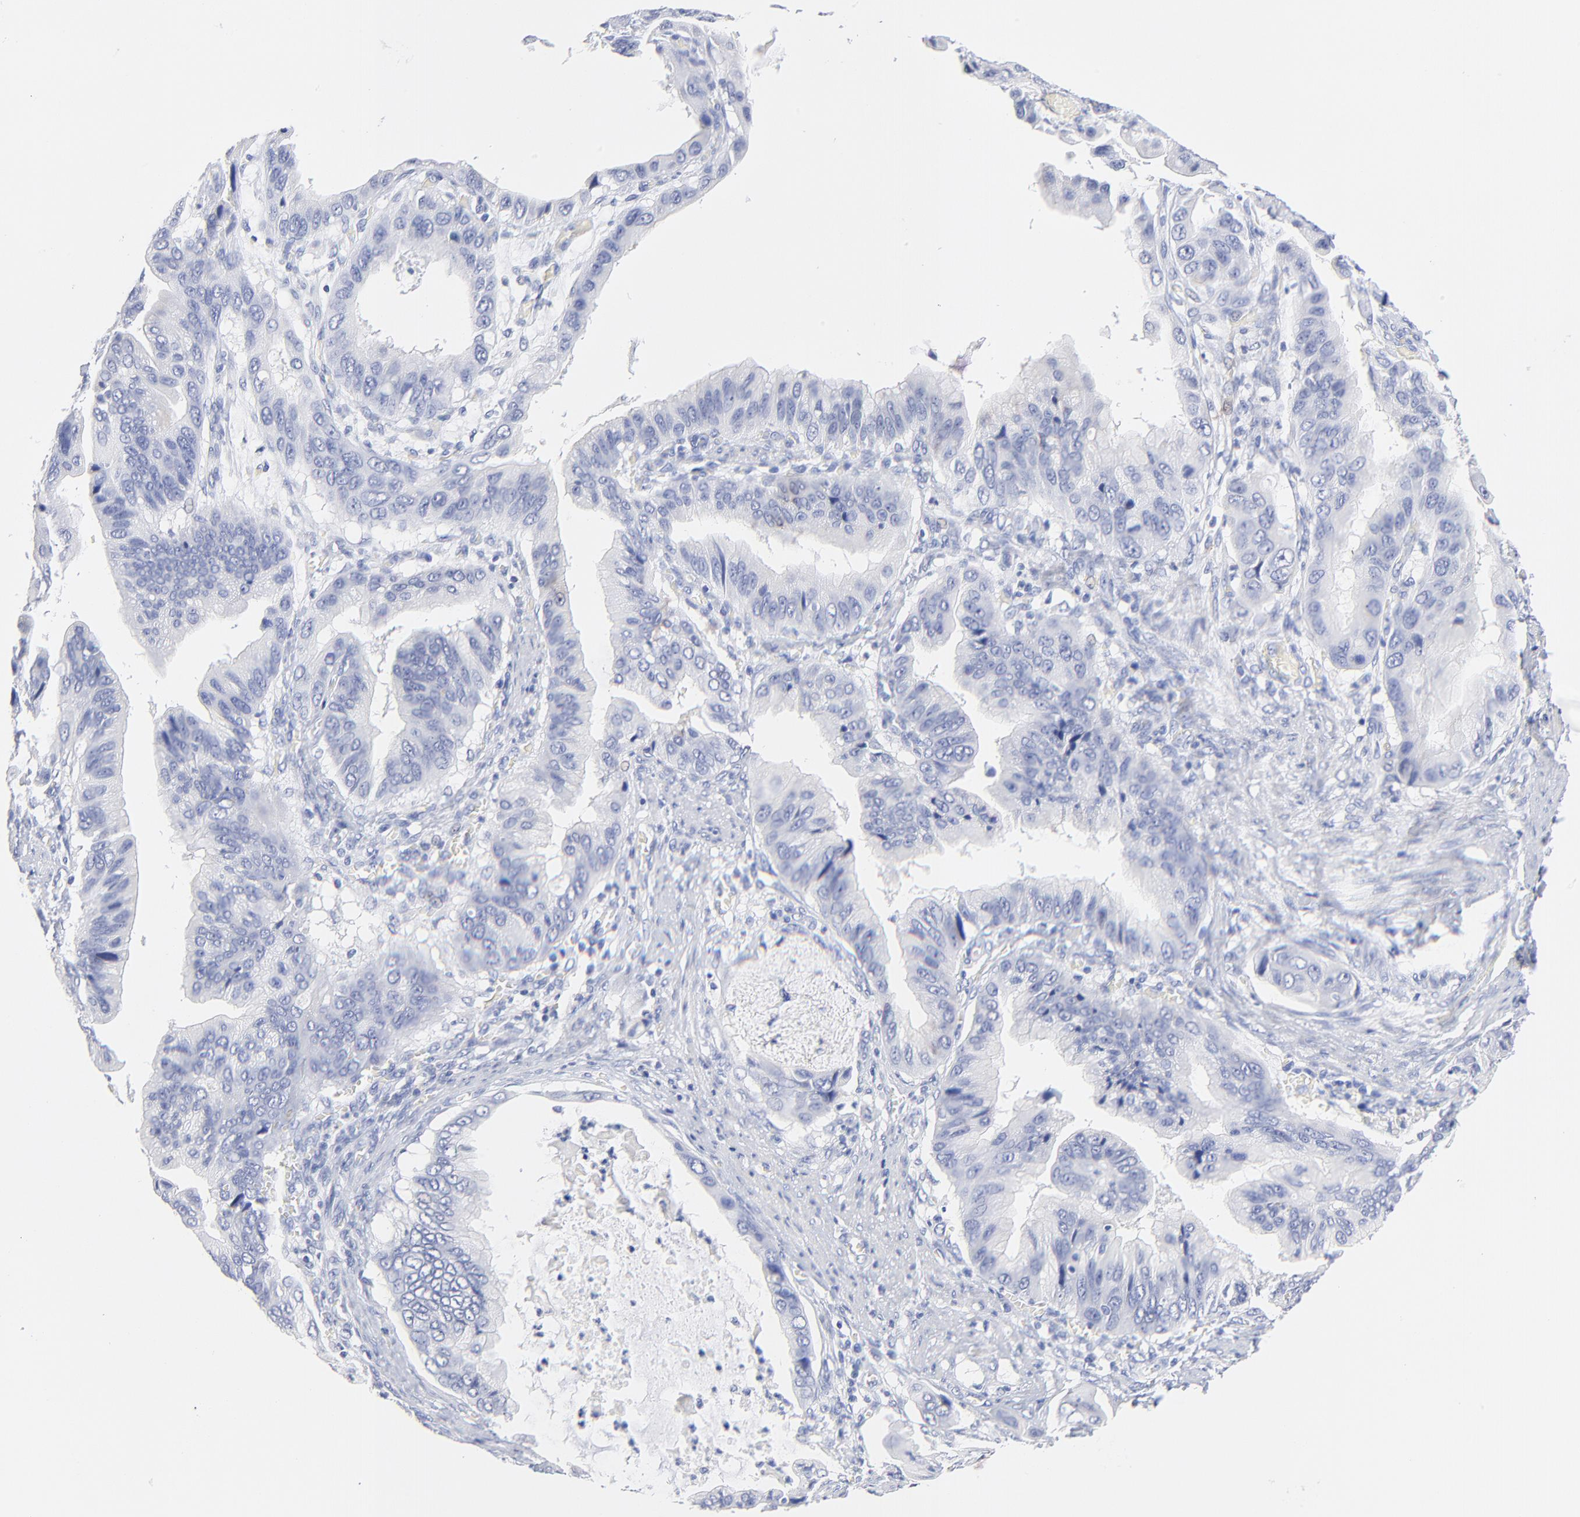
{"staining": {"intensity": "negative", "quantity": "none", "location": "none"}, "tissue": "stomach cancer", "cell_type": "Tumor cells", "image_type": "cancer", "snomed": [{"axis": "morphology", "description": "Adenocarcinoma, NOS"}, {"axis": "topography", "description": "Stomach, upper"}], "caption": "Tumor cells are negative for protein expression in human adenocarcinoma (stomach).", "gene": "SULT4A1", "patient": {"sex": "male", "age": 80}}